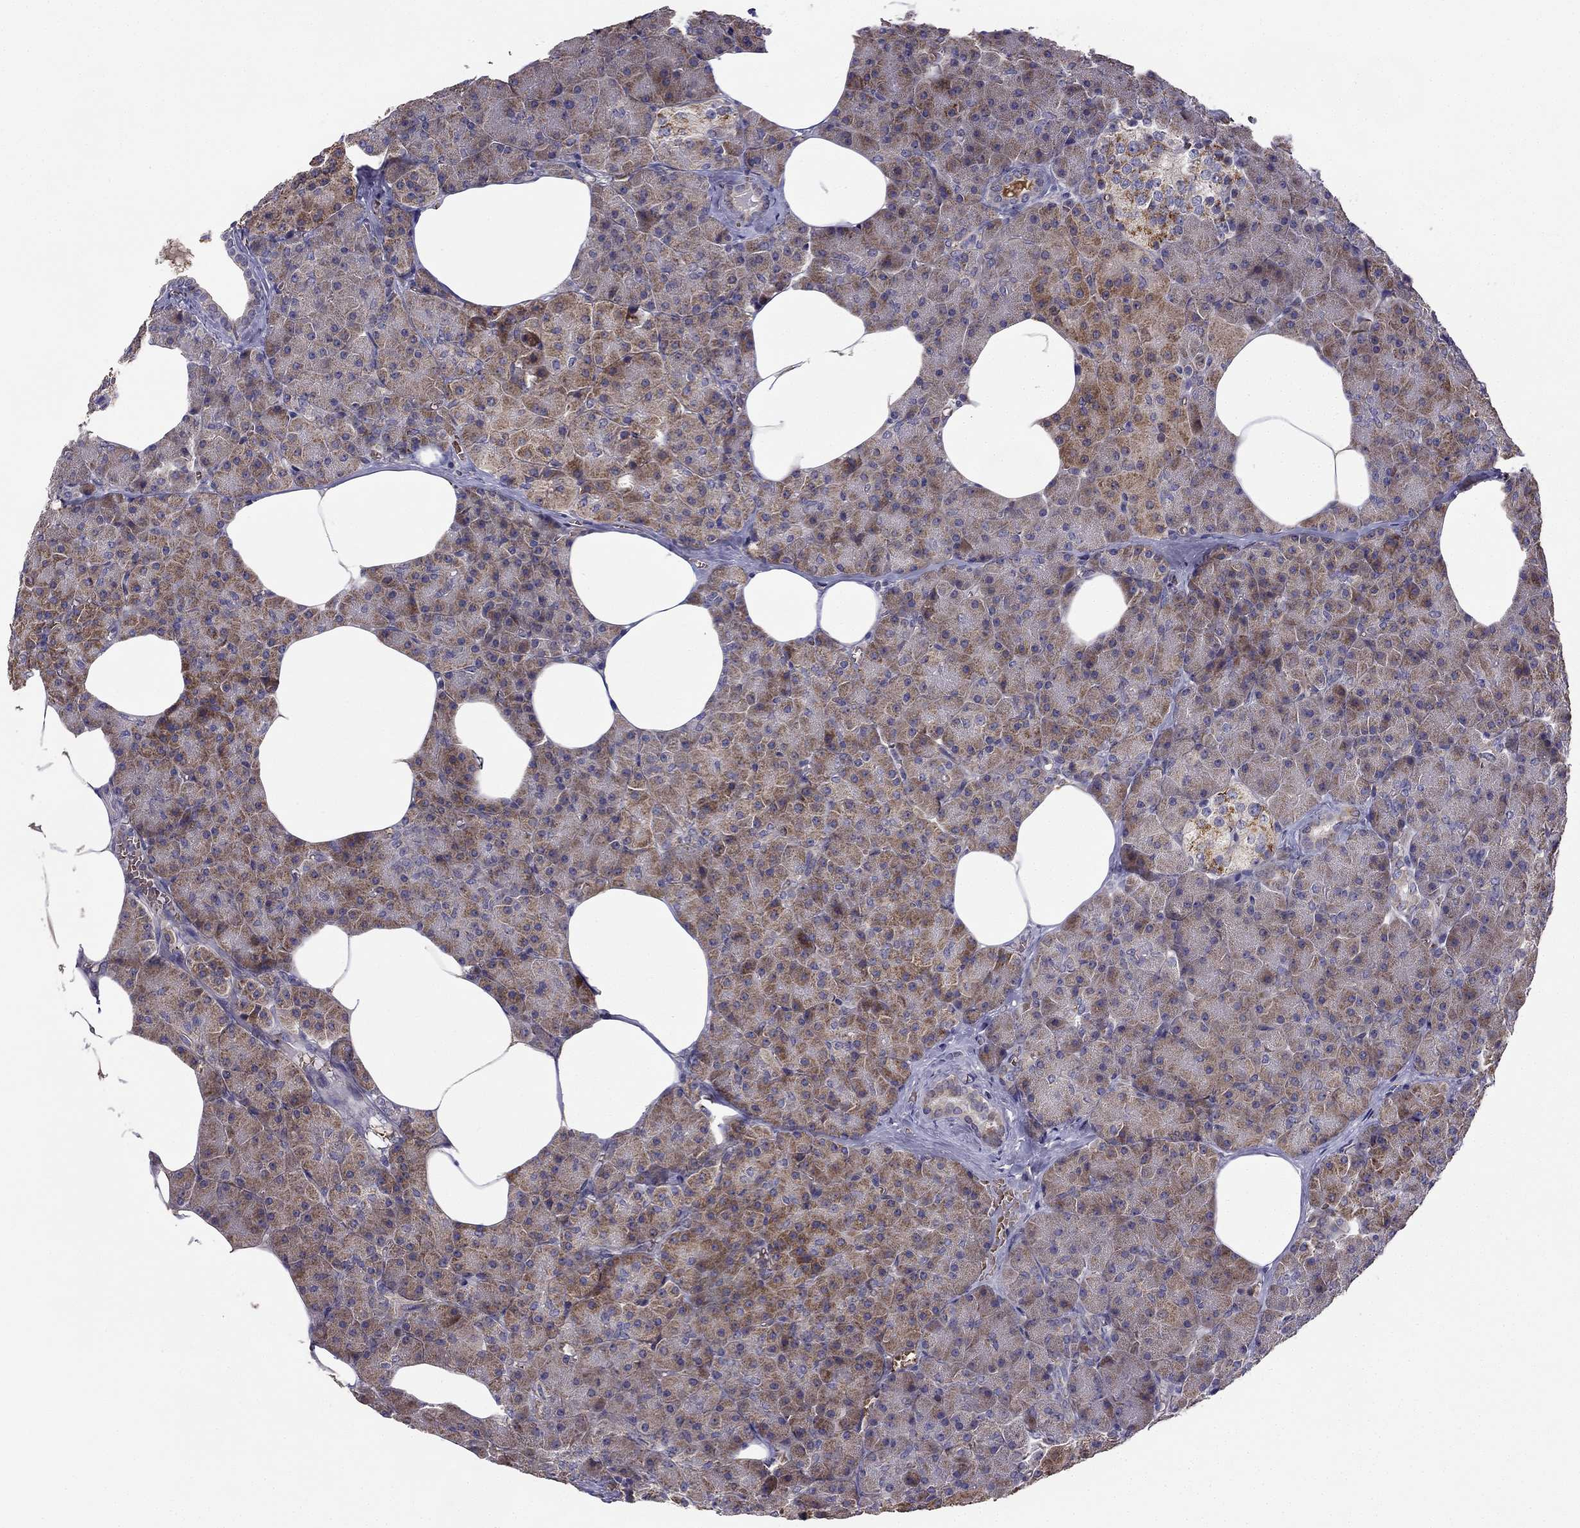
{"staining": {"intensity": "moderate", "quantity": ">75%", "location": "cytoplasmic/membranous"}, "tissue": "pancreas", "cell_type": "Exocrine glandular cells", "image_type": "normal", "snomed": [{"axis": "morphology", "description": "Normal tissue, NOS"}, {"axis": "topography", "description": "Pancreas"}], "caption": "Immunohistochemistry (DAB) staining of unremarkable pancreas reveals moderate cytoplasmic/membranous protein staining in approximately >75% of exocrine glandular cells.", "gene": "B4GALT7", "patient": {"sex": "female", "age": 45}}